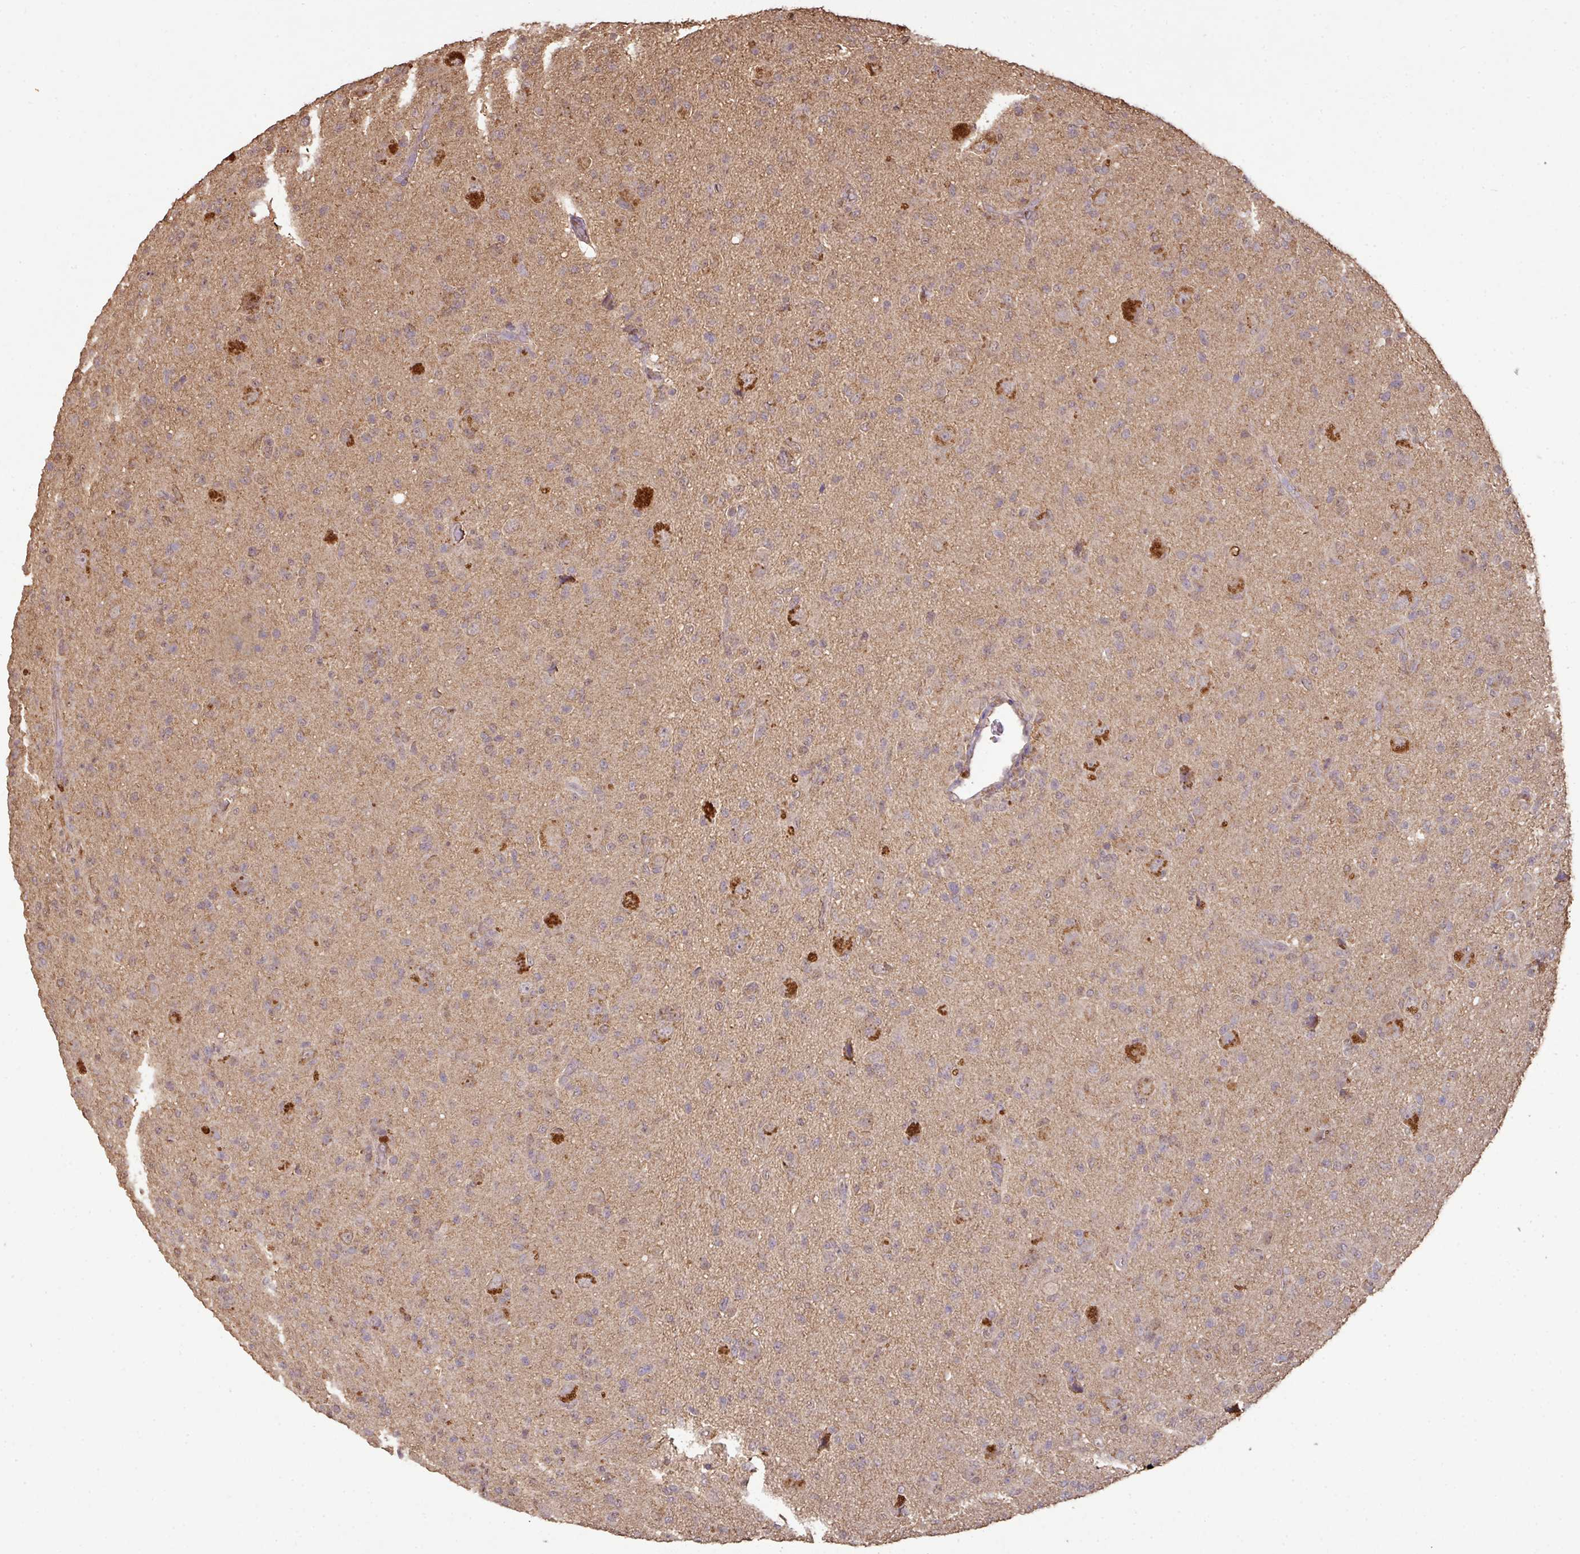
{"staining": {"intensity": "weak", "quantity": "<25%", "location": "cytoplasmic/membranous"}, "tissue": "glioma", "cell_type": "Tumor cells", "image_type": "cancer", "snomed": [{"axis": "morphology", "description": "Glioma, malignant, High grade"}, {"axis": "topography", "description": "Brain"}], "caption": "The IHC image has no significant positivity in tumor cells of malignant glioma (high-grade) tissue. (Stains: DAB immunohistochemistry (IHC) with hematoxylin counter stain, Microscopy: brightfield microscopy at high magnification).", "gene": "ATAT1", "patient": {"sex": "female", "age": 57}}